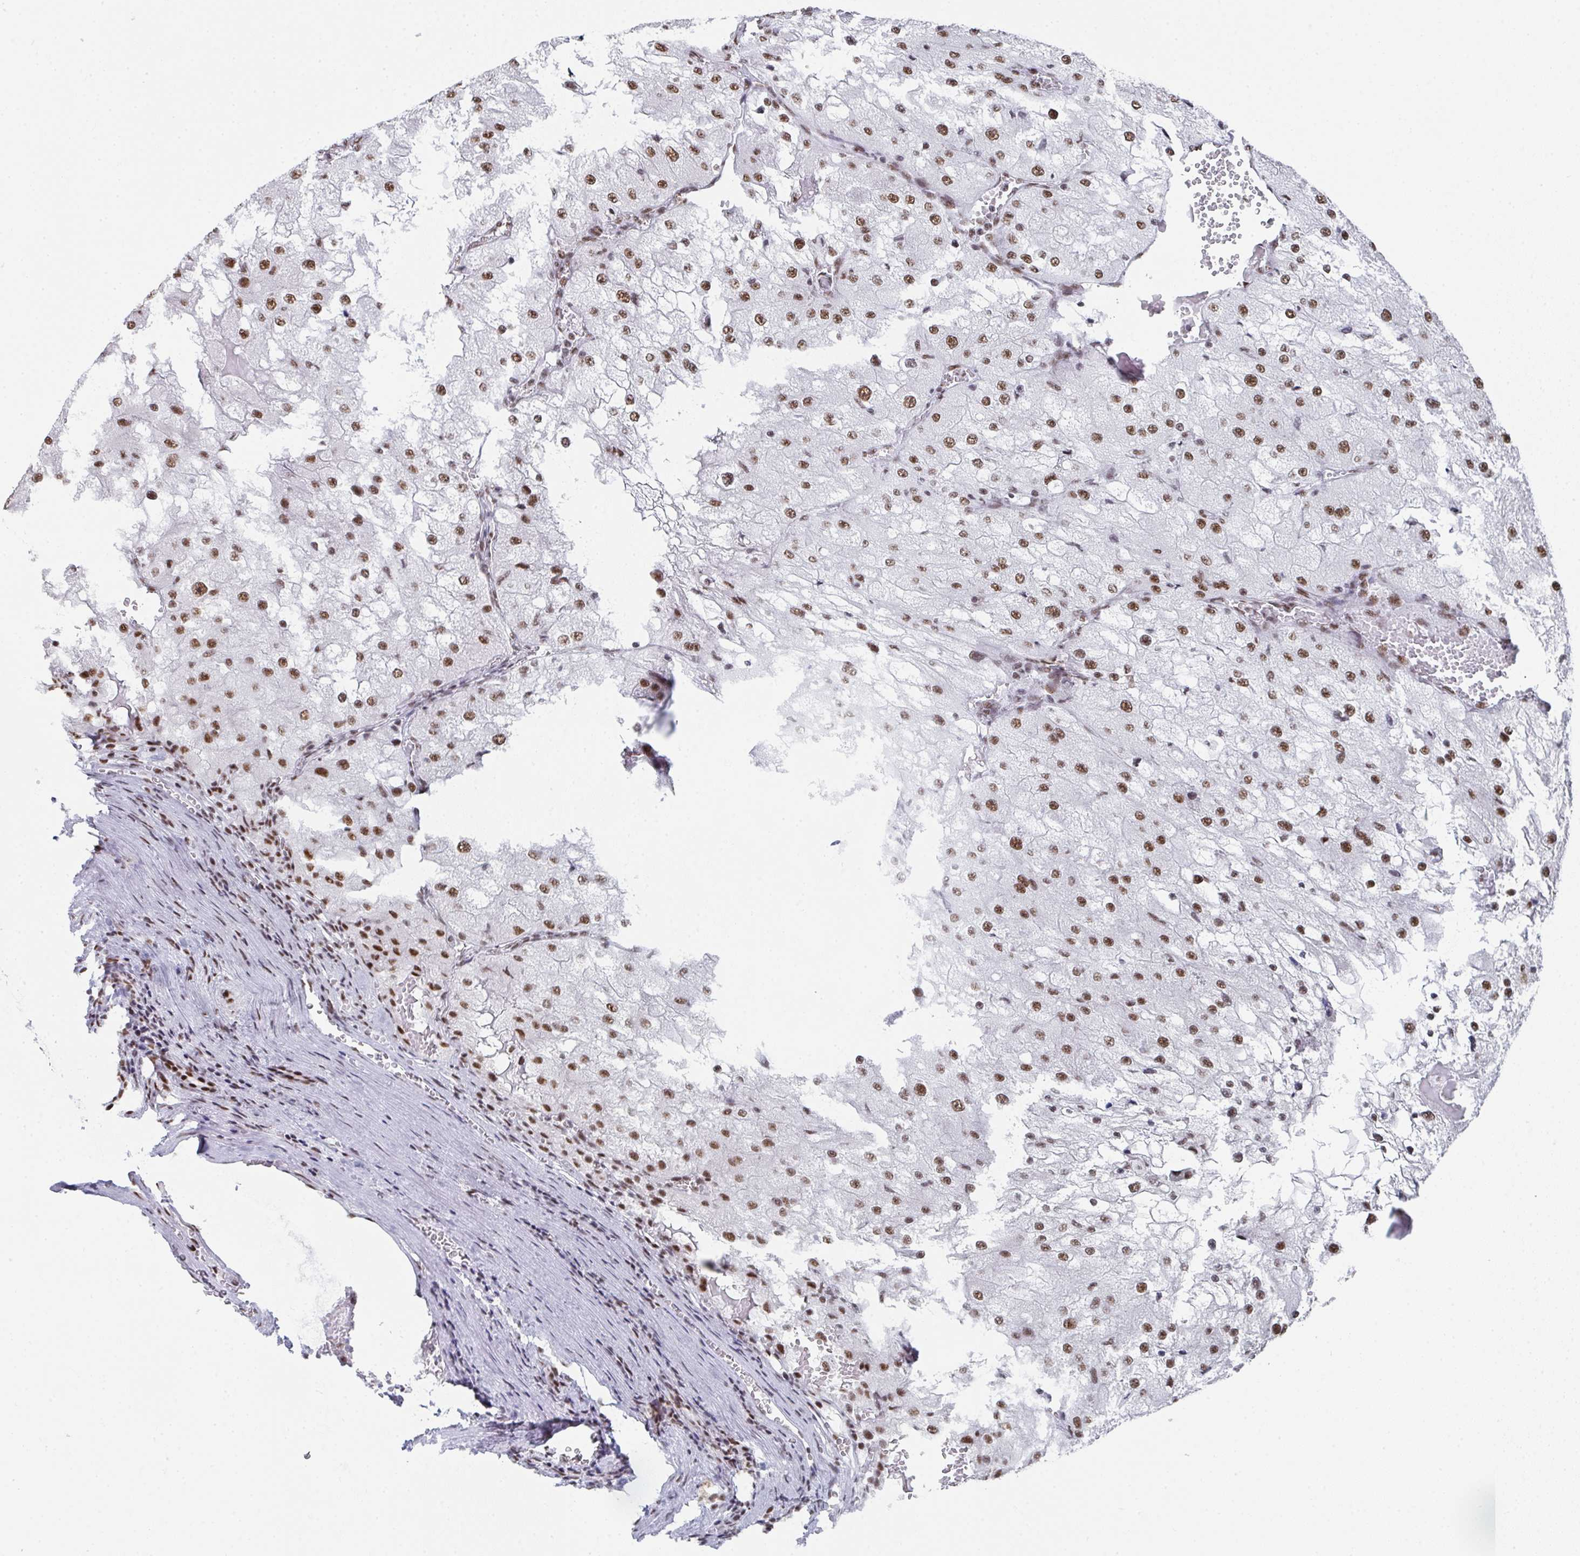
{"staining": {"intensity": "moderate", "quantity": ">75%", "location": "nuclear"}, "tissue": "renal cancer", "cell_type": "Tumor cells", "image_type": "cancer", "snomed": [{"axis": "morphology", "description": "Adenocarcinoma, NOS"}, {"axis": "topography", "description": "Kidney"}], "caption": "About >75% of tumor cells in human renal adenocarcinoma display moderate nuclear protein staining as visualized by brown immunohistochemical staining.", "gene": "SNRNP70", "patient": {"sex": "female", "age": 74}}